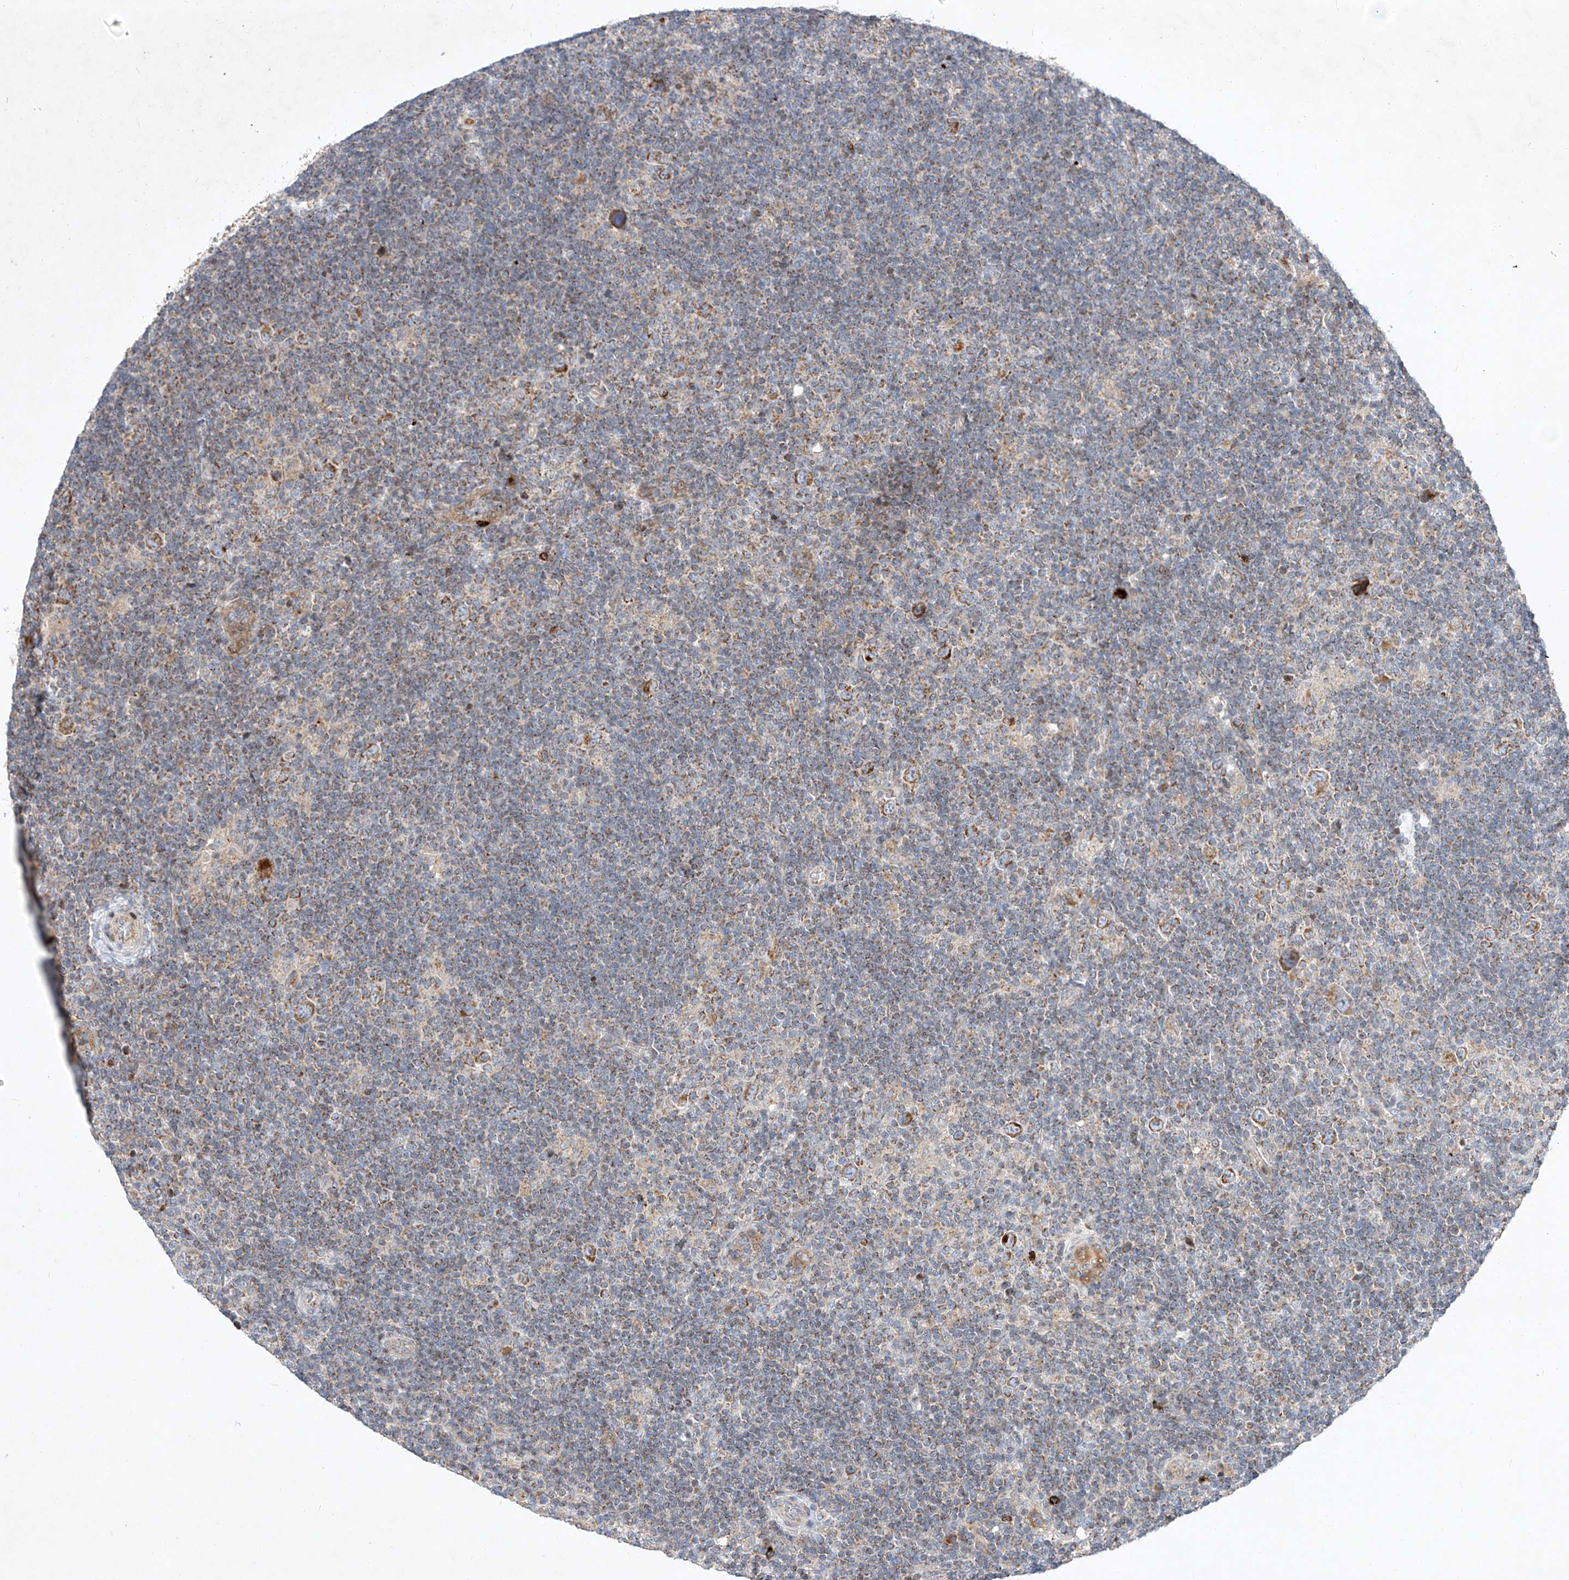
{"staining": {"intensity": "moderate", "quantity": ">75%", "location": "cytoplasmic/membranous"}, "tissue": "lymphoma", "cell_type": "Tumor cells", "image_type": "cancer", "snomed": [{"axis": "morphology", "description": "Hodgkin's disease, NOS"}, {"axis": "topography", "description": "Lymph node"}], "caption": "Protein staining of Hodgkin's disease tissue displays moderate cytoplasmic/membranous staining in about >75% of tumor cells.", "gene": "OSGEPL1", "patient": {"sex": "female", "age": 57}}